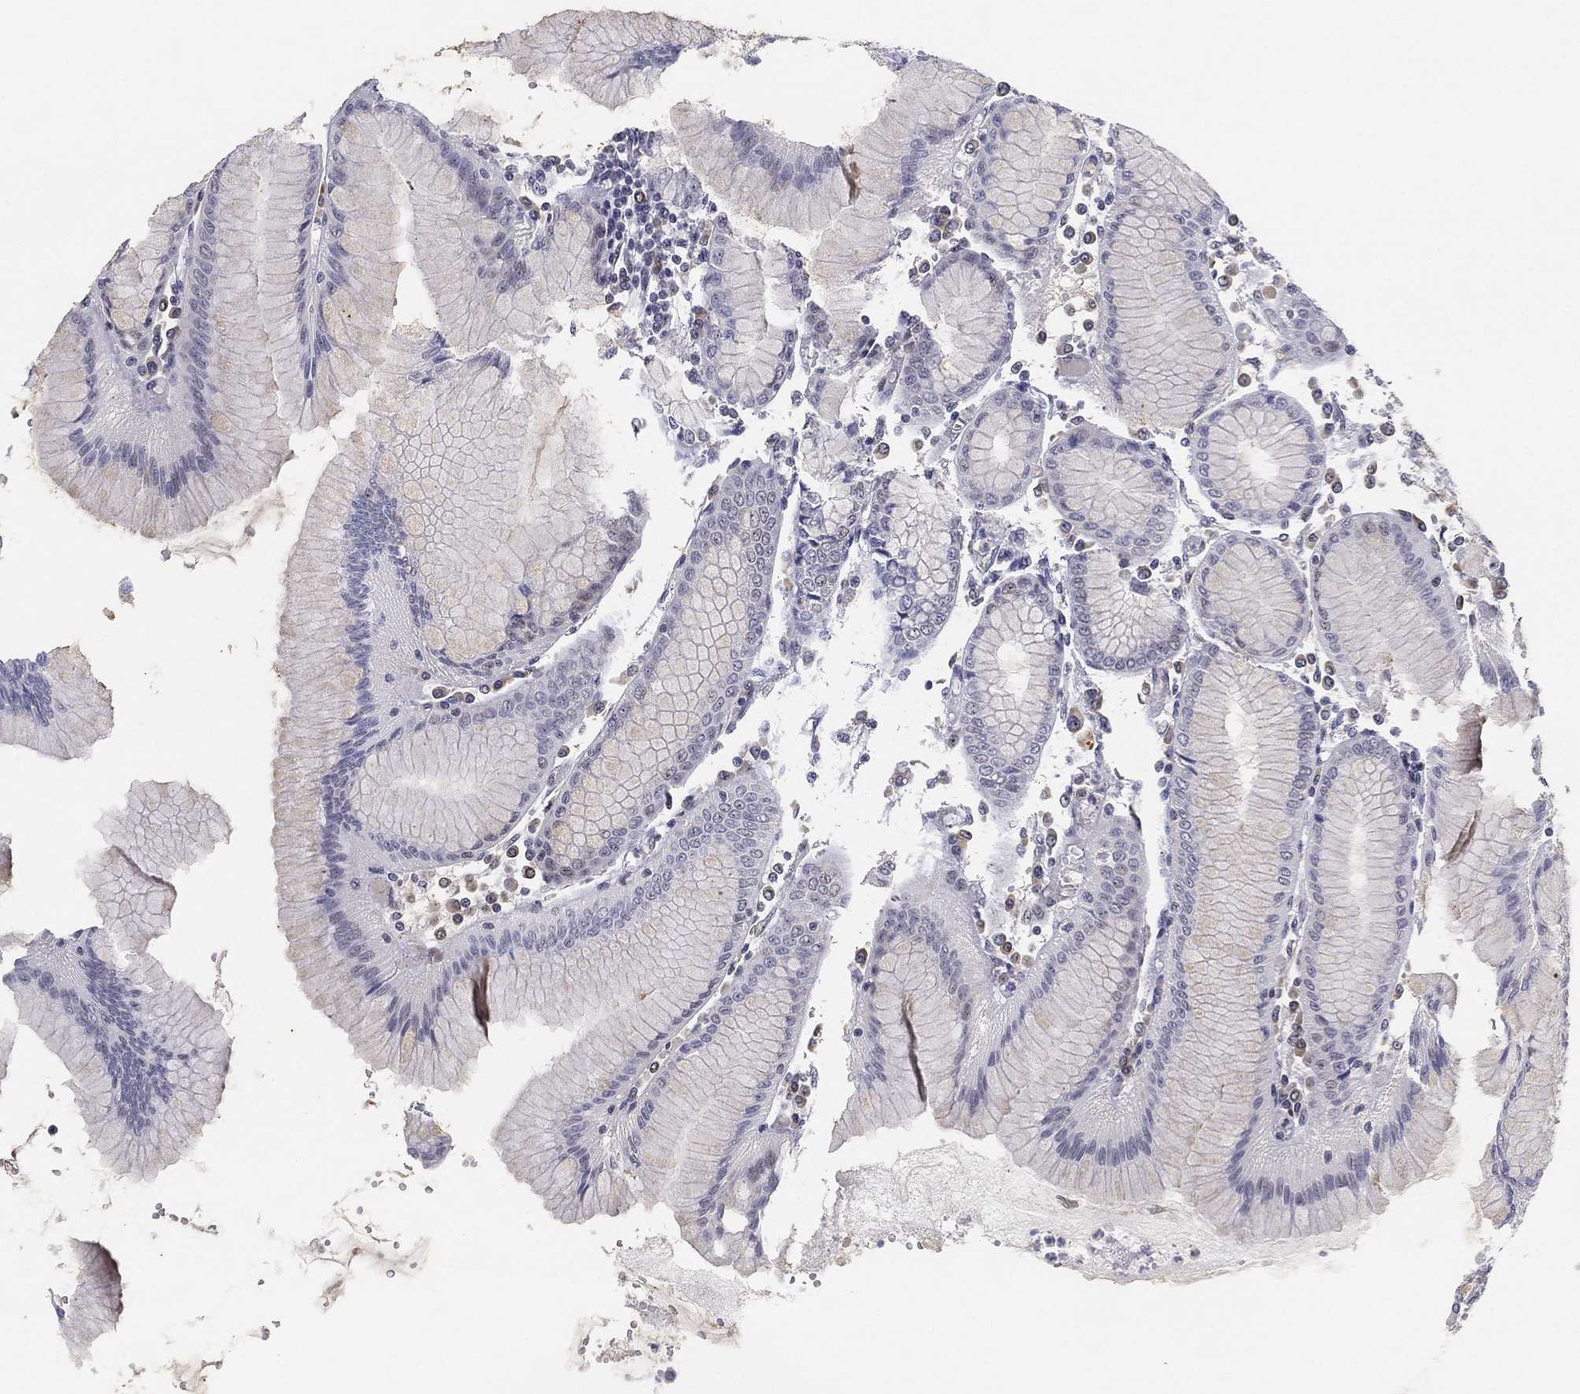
{"staining": {"intensity": "weak", "quantity": "<25%", "location": "cytoplasmic/membranous"}, "tissue": "stomach", "cell_type": "Glandular cells", "image_type": "normal", "snomed": [{"axis": "morphology", "description": "Normal tissue, NOS"}, {"axis": "topography", "description": "Skeletal muscle"}, {"axis": "topography", "description": "Stomach"}], "caption": "A high-resolution image shows IHC staining of normal stomach, which displays no significant expression in glandular cells.", "gene": "MS4A8", "patient": {"sex": "female", "age": 57}}